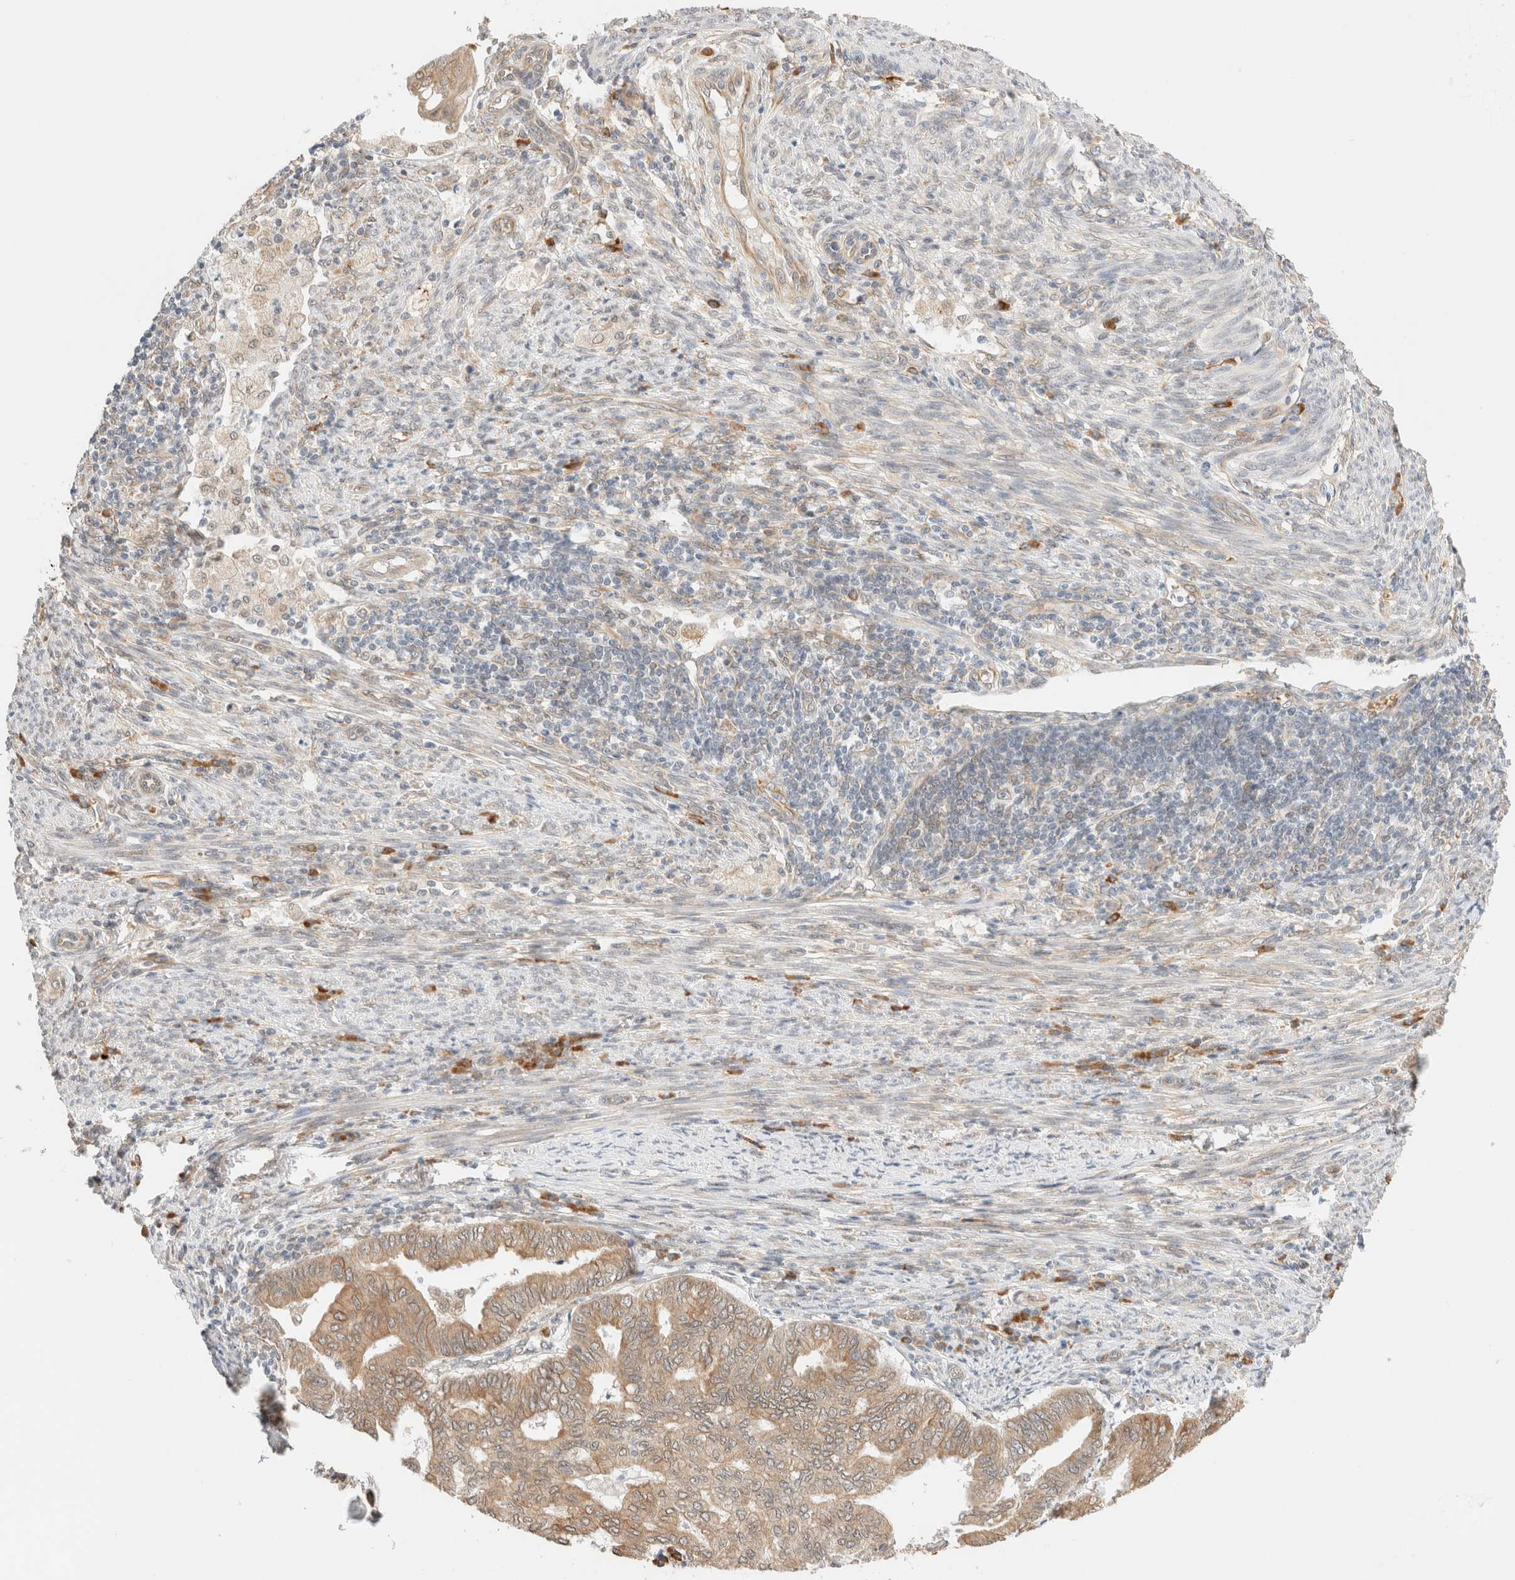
{"staining": {"intensity": "weak", "quantity": ">75%", "location": "cytoplasmic/membranous"}, "tissue": "endometrial cancer", "cell_type": "Tumor cells", "image_type": "cancer", "snomed": [{"axis": "morphology", "description": "Polyp, NOS"}, {"axis": "morphology", "description": "Adenocarcinoma, NOS"}, {"axis": "morphology", "description": "Adenoma, NOS"}, {"axis": "topography", "description": "Endometrium"}], "caption": "High-magnification brightfield microscopy of endometrial cancer stained with DAB (brown) and counterstained with hematoxylin (blue). tumor cells exhibit weak cytoplasmic/membranous positivity is present in about>75% of cells. (brown staining indicates protein expression, while blue staining denotes nuclei).", "gene": "SYVN1", "patient": {"sex": "female", "age": 79}}